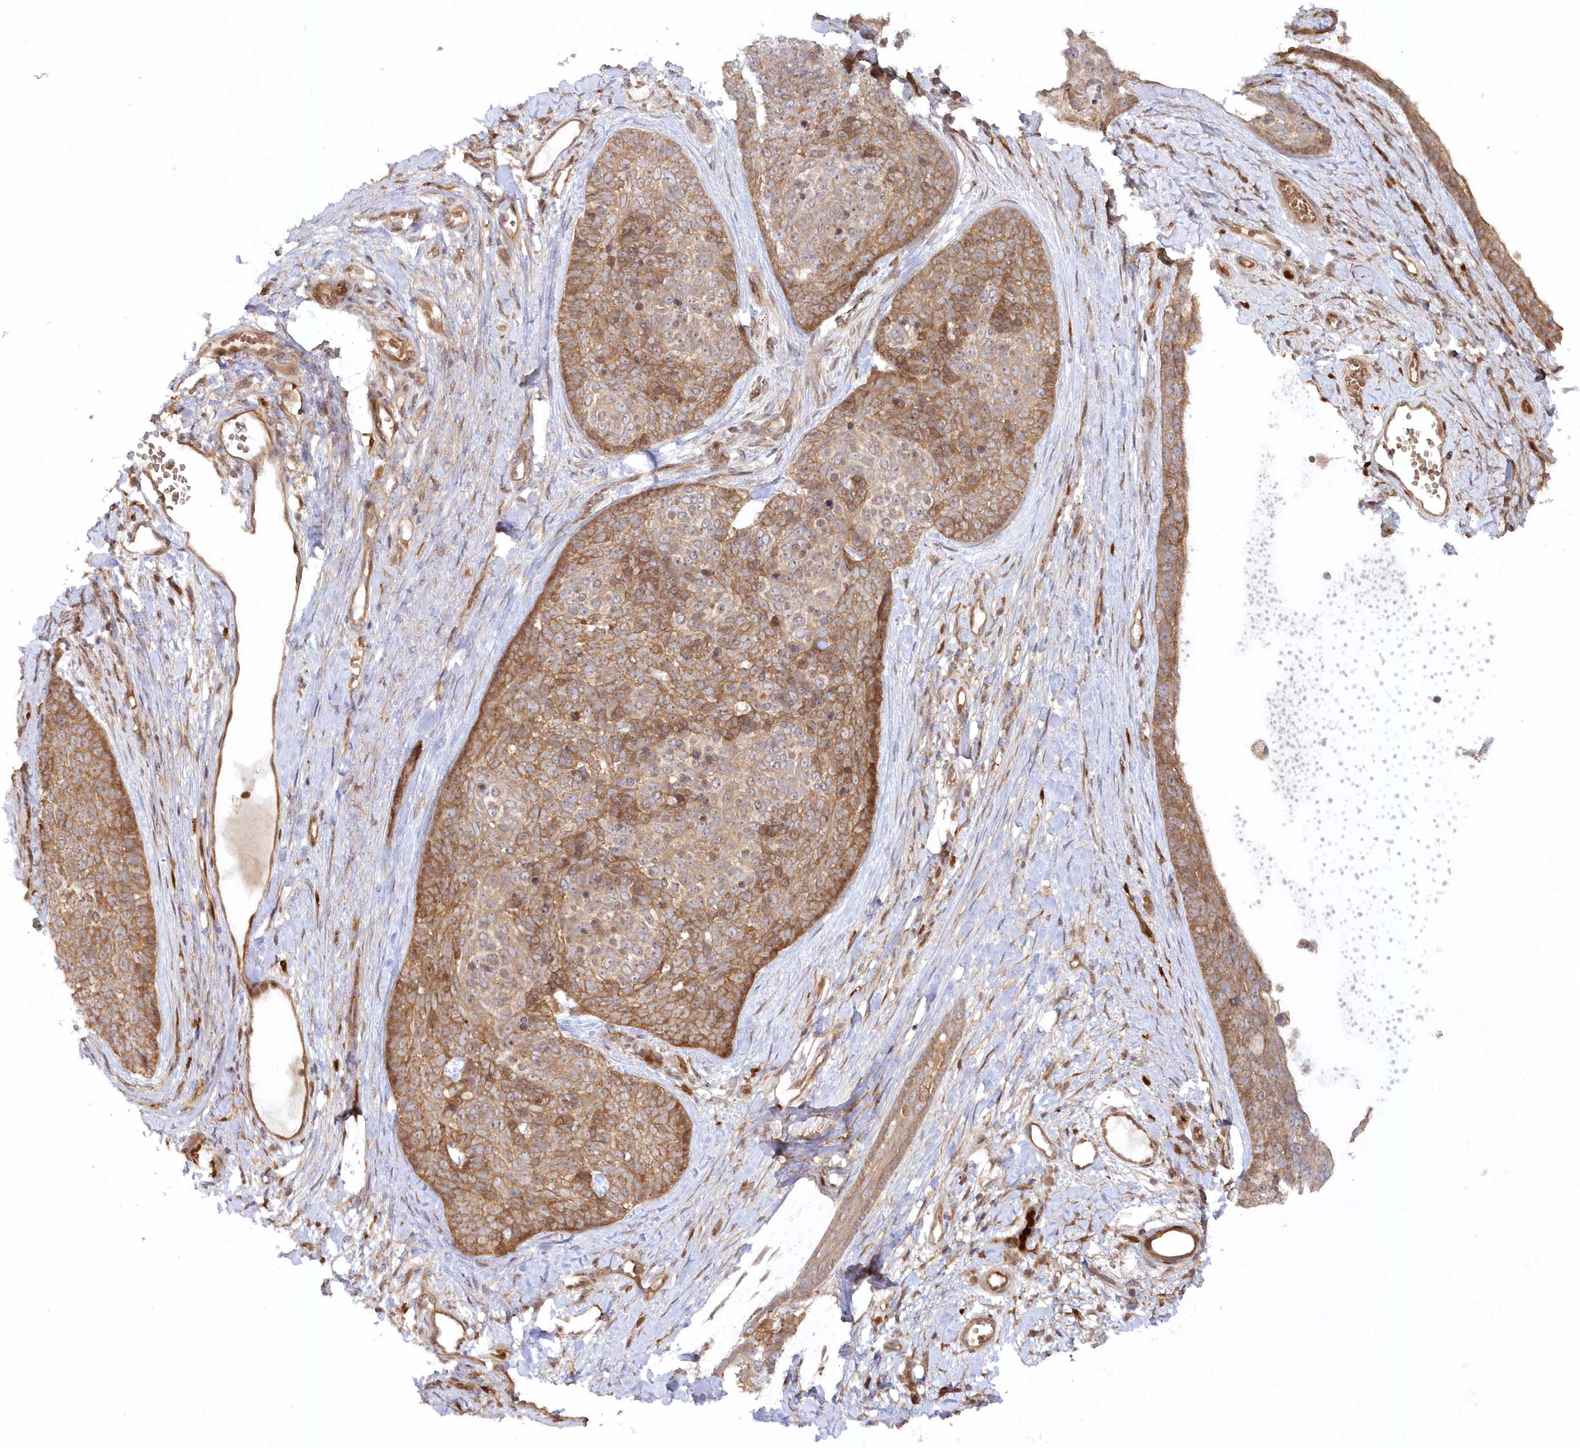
{"staining": {"intensity": "moderate", "quantity": ">75%", "location": "cytoplasmic/membranous"}, "tissue": "skin cancer", "cell_type": "Tumor cells", "image_type": "cancer", "snomed": [{"axis": "morphology", "description": "Basal cell carcinoma"}, {"axis": "topography", "description": "Skin"}], "caption": "There is medium levels of moderate cytoplasmic/membranous staining in tumor cells of skin basal cell carcinoma, as demonstrated by immunohistochemical staining (brown color).", "gene": "GBE1", "patient": {"sex": "female", "age": 81}}